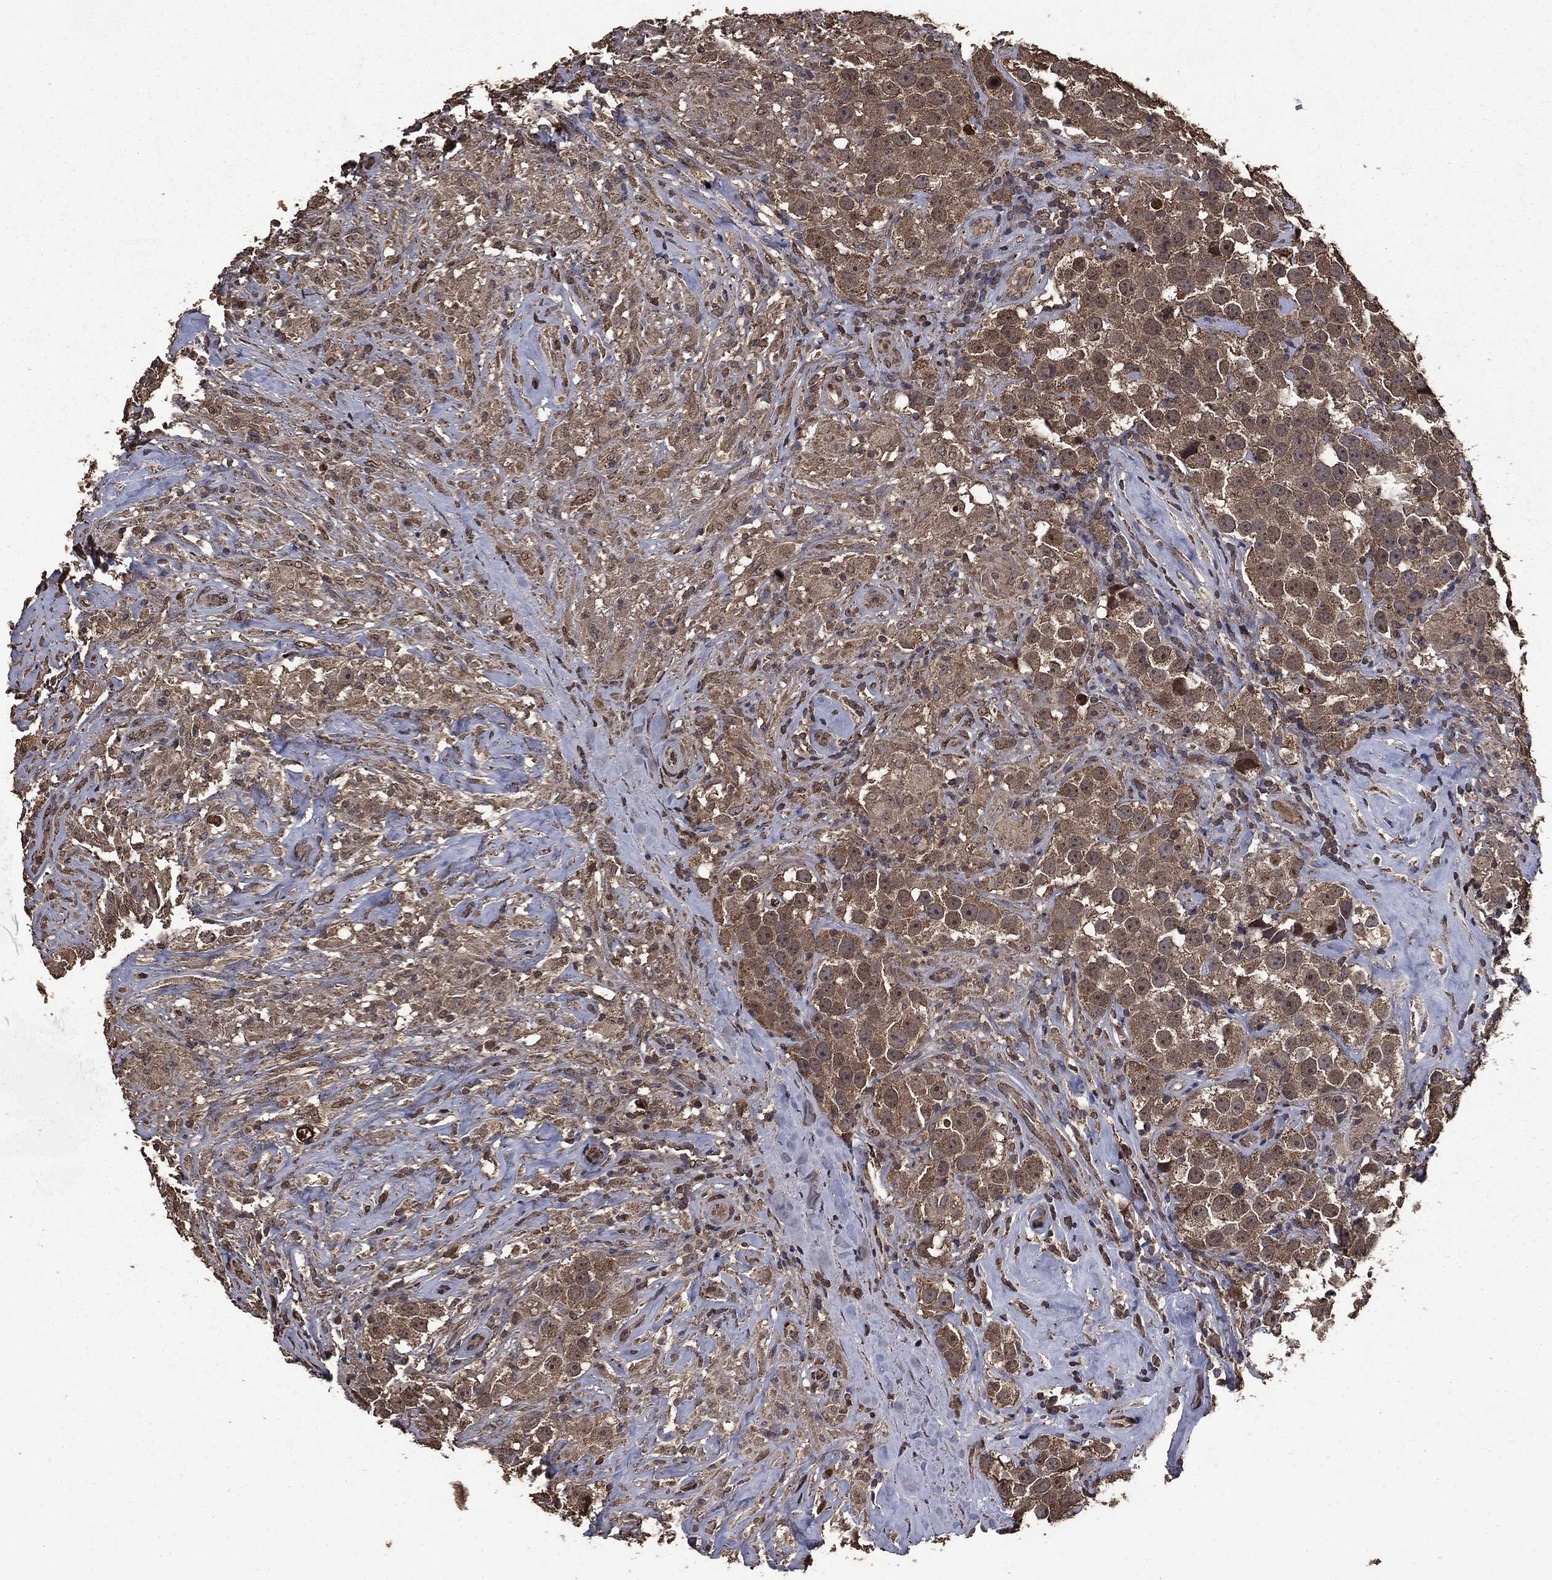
{"staining": {"intensity": "weak", "quantity": ">75%", "location": "cytoplasmic/membranous"}, "tissue": "testis cancer", "cell_type": "Tumor cells", "image_type": "cancer", "snomed": [{"axis": "morphology", "description": "Seminoma, NOS"}, {"axis": "topography", "description": "Testis"}], "caption": "A low amount of weak cytoplasmic/membranous staining is present in about >75% of tumor cells in testis cancer tissue.", "gene": "PPP6R2", "patient": {"sex": "male", "age": 49}}